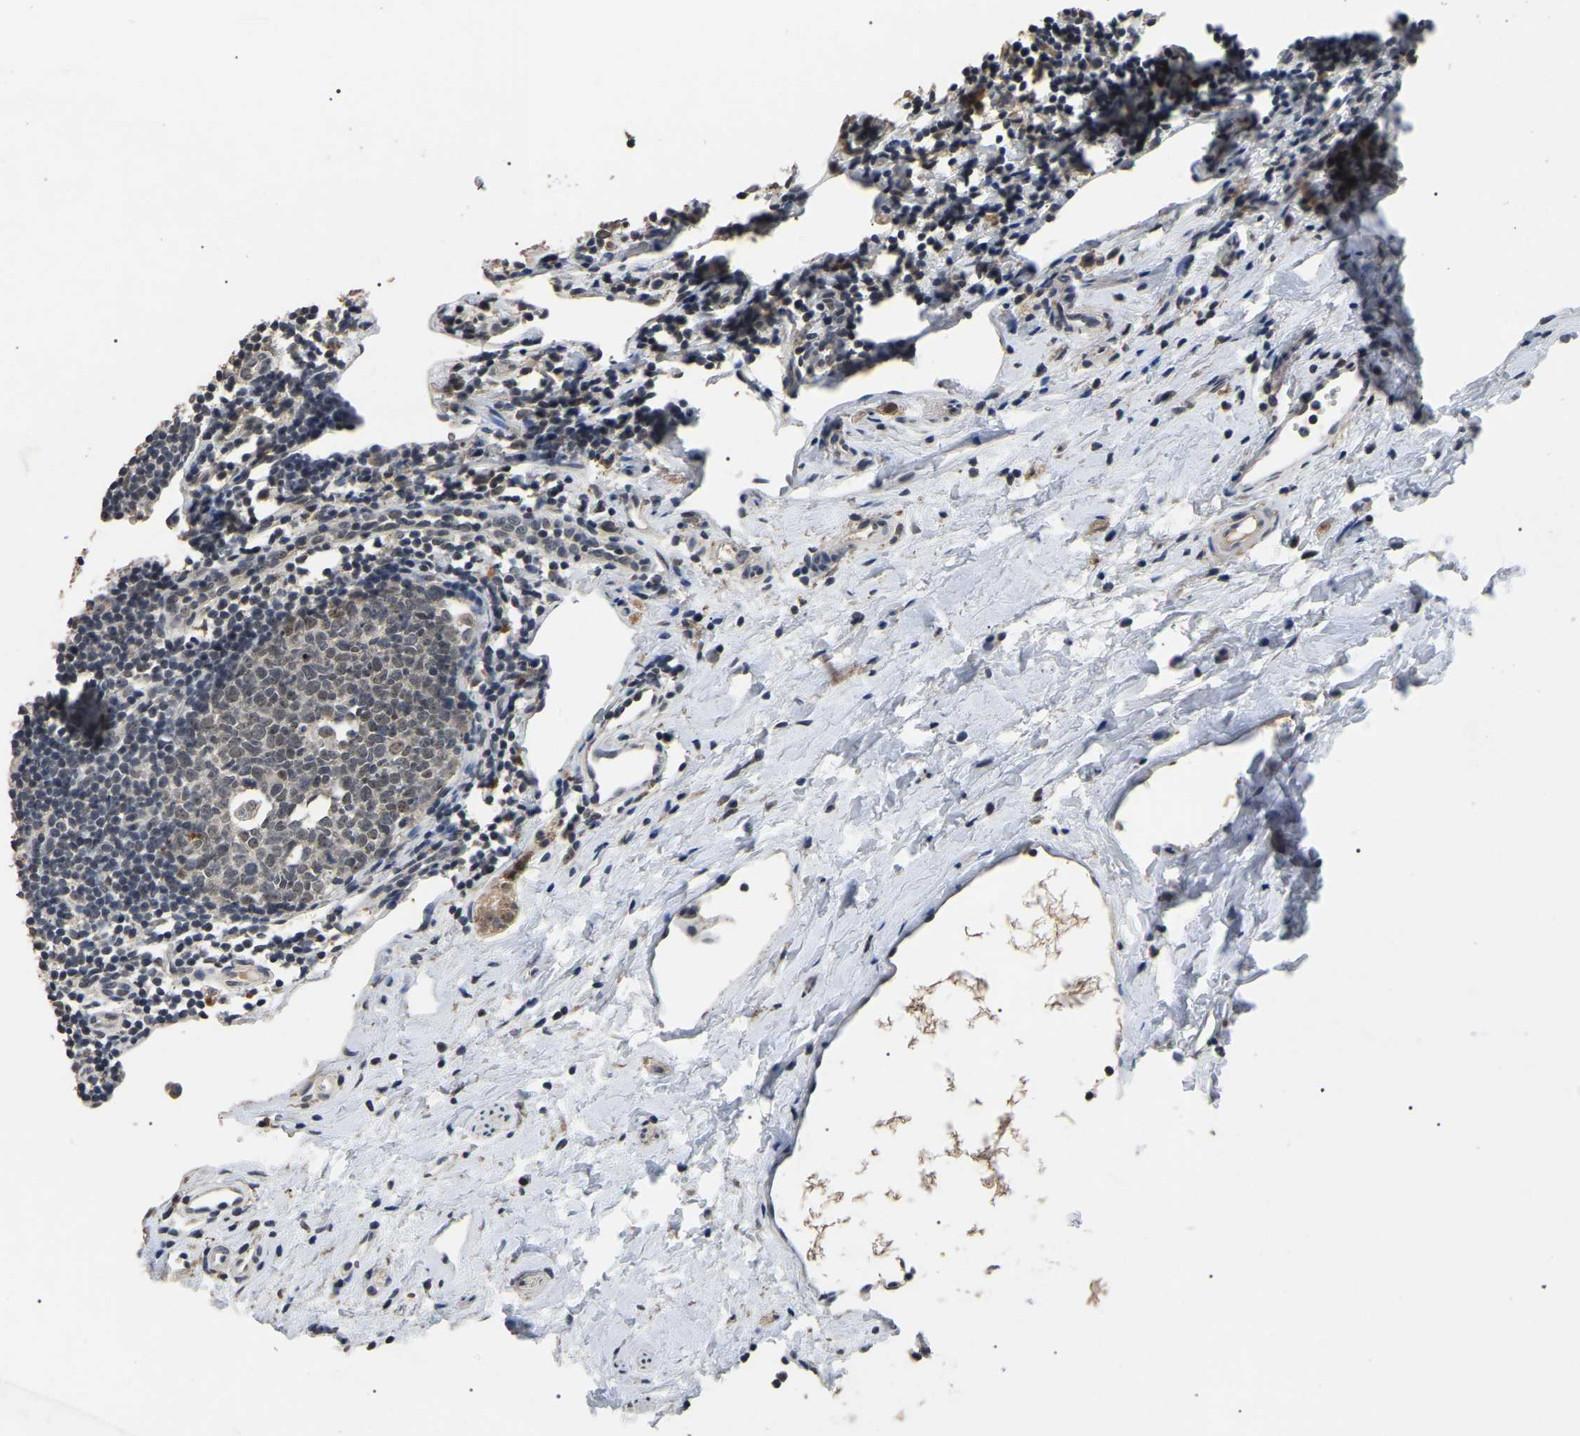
{"staining": {"intensity": "weak", "quantity": ">75%", "location": "nuclear"}, "tissue": "appendix", "cell_type": "Glandular cells", "image_type": "normal", "snomed": [{"axis": "morphology", "description": "Normal tissue, NOS"}, {"axis": "topography", "description": "Appendix"}], "caption": "Protein staining of normal appendix displays weak nuclear positivity in about >75% of glandular cells.", "gene": "PPM1E", "patient": {"sex": "female", "age": 20}}